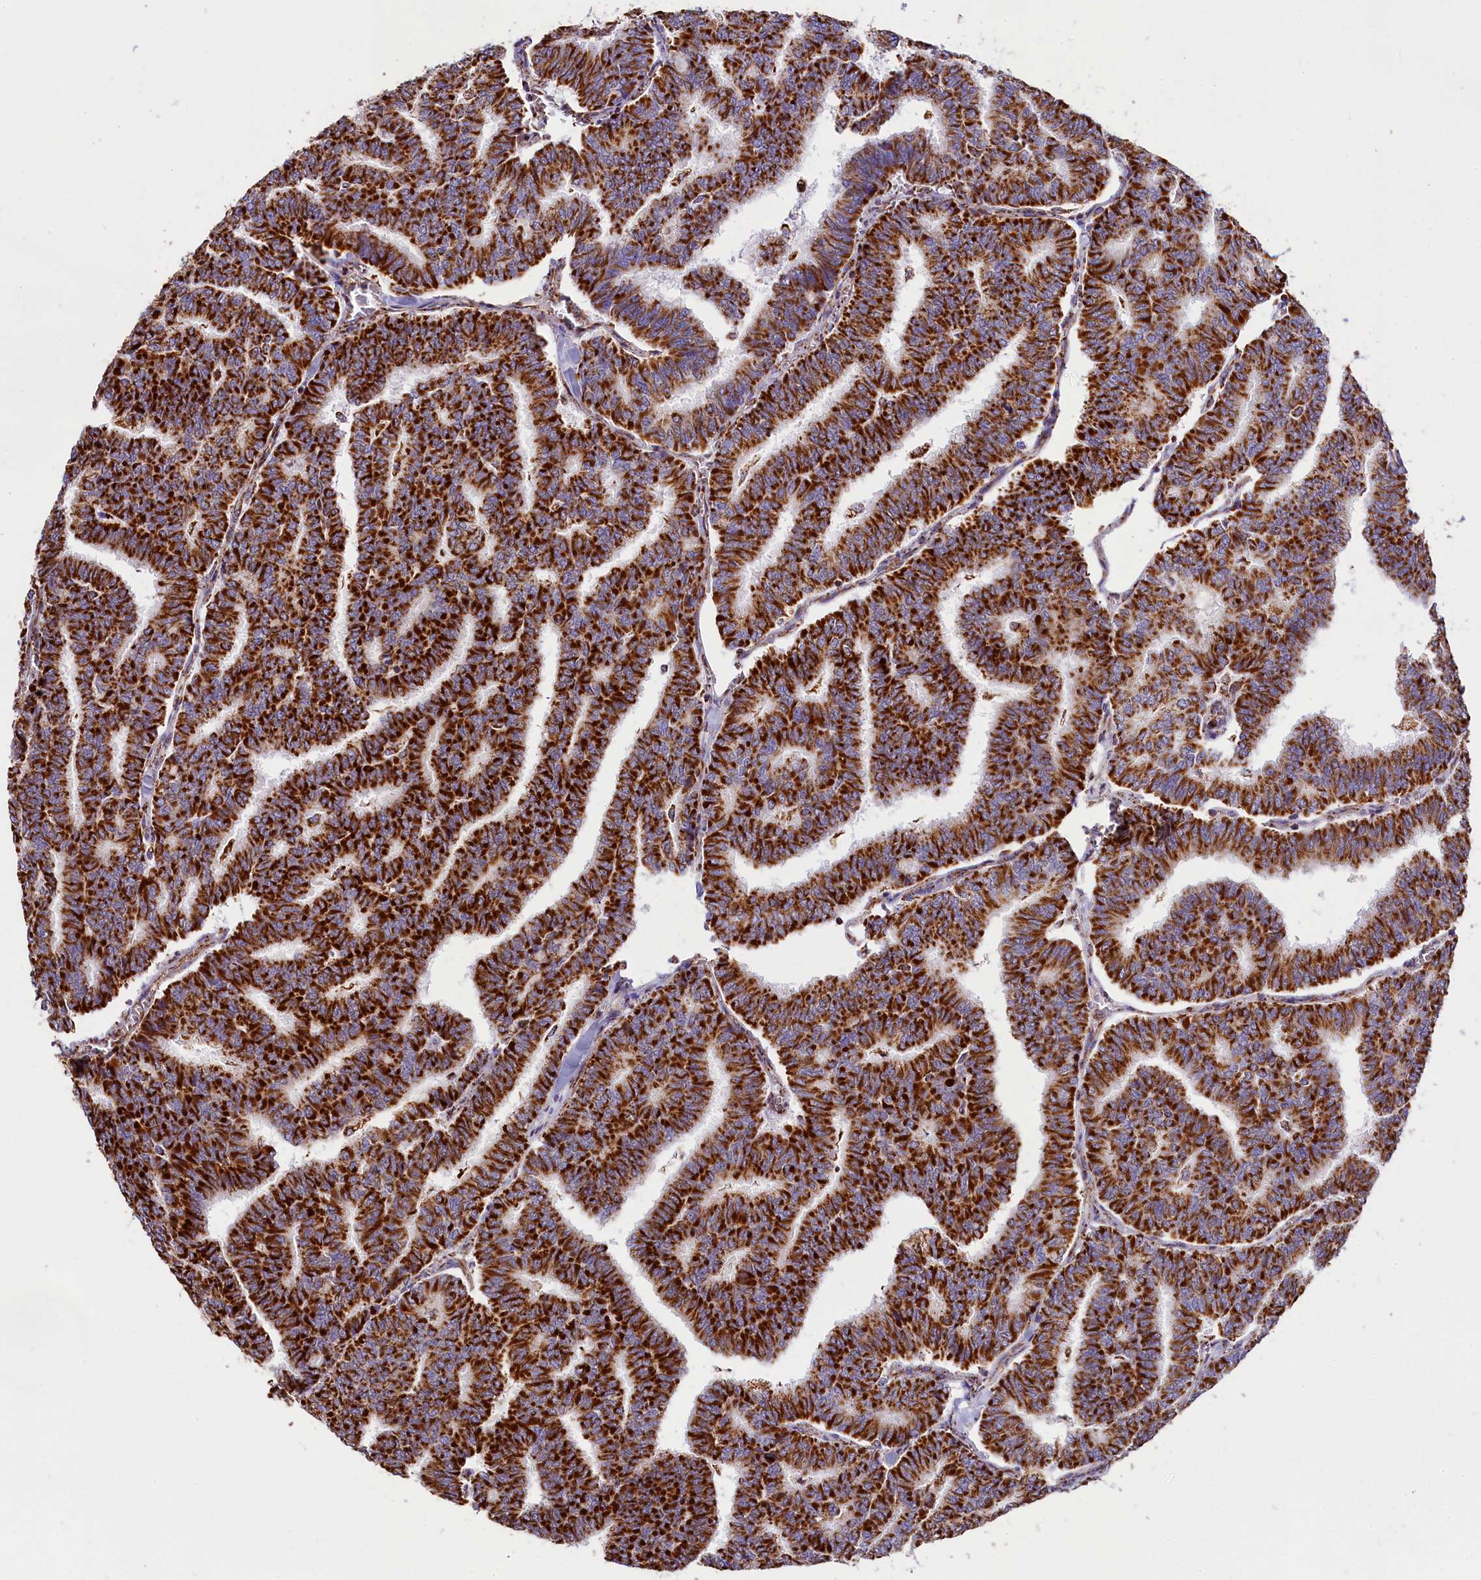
{"staining": {"intensity": "strong", "quantity": ">75%", "location": "cytoplasmic/membranous"}, "tissue": "thyroid cancer", "cell_type": "Tumor cells", "image_type": "cancer", "snomed": [{"axis": "morphology", "description": "Papillary adenocarcinoma, NOS"}, {"axis": "topography", "description": "Thyroid gland"}], "caption": "The photomicrograph shows immunohistochemical staining of thyroid cancer. There is strong cytoplasmic/membranous staining is identified in approximately >75% of tumor cells.", "gene": "NDUFA8", "patient": {"sex": "female", "age": 35}}